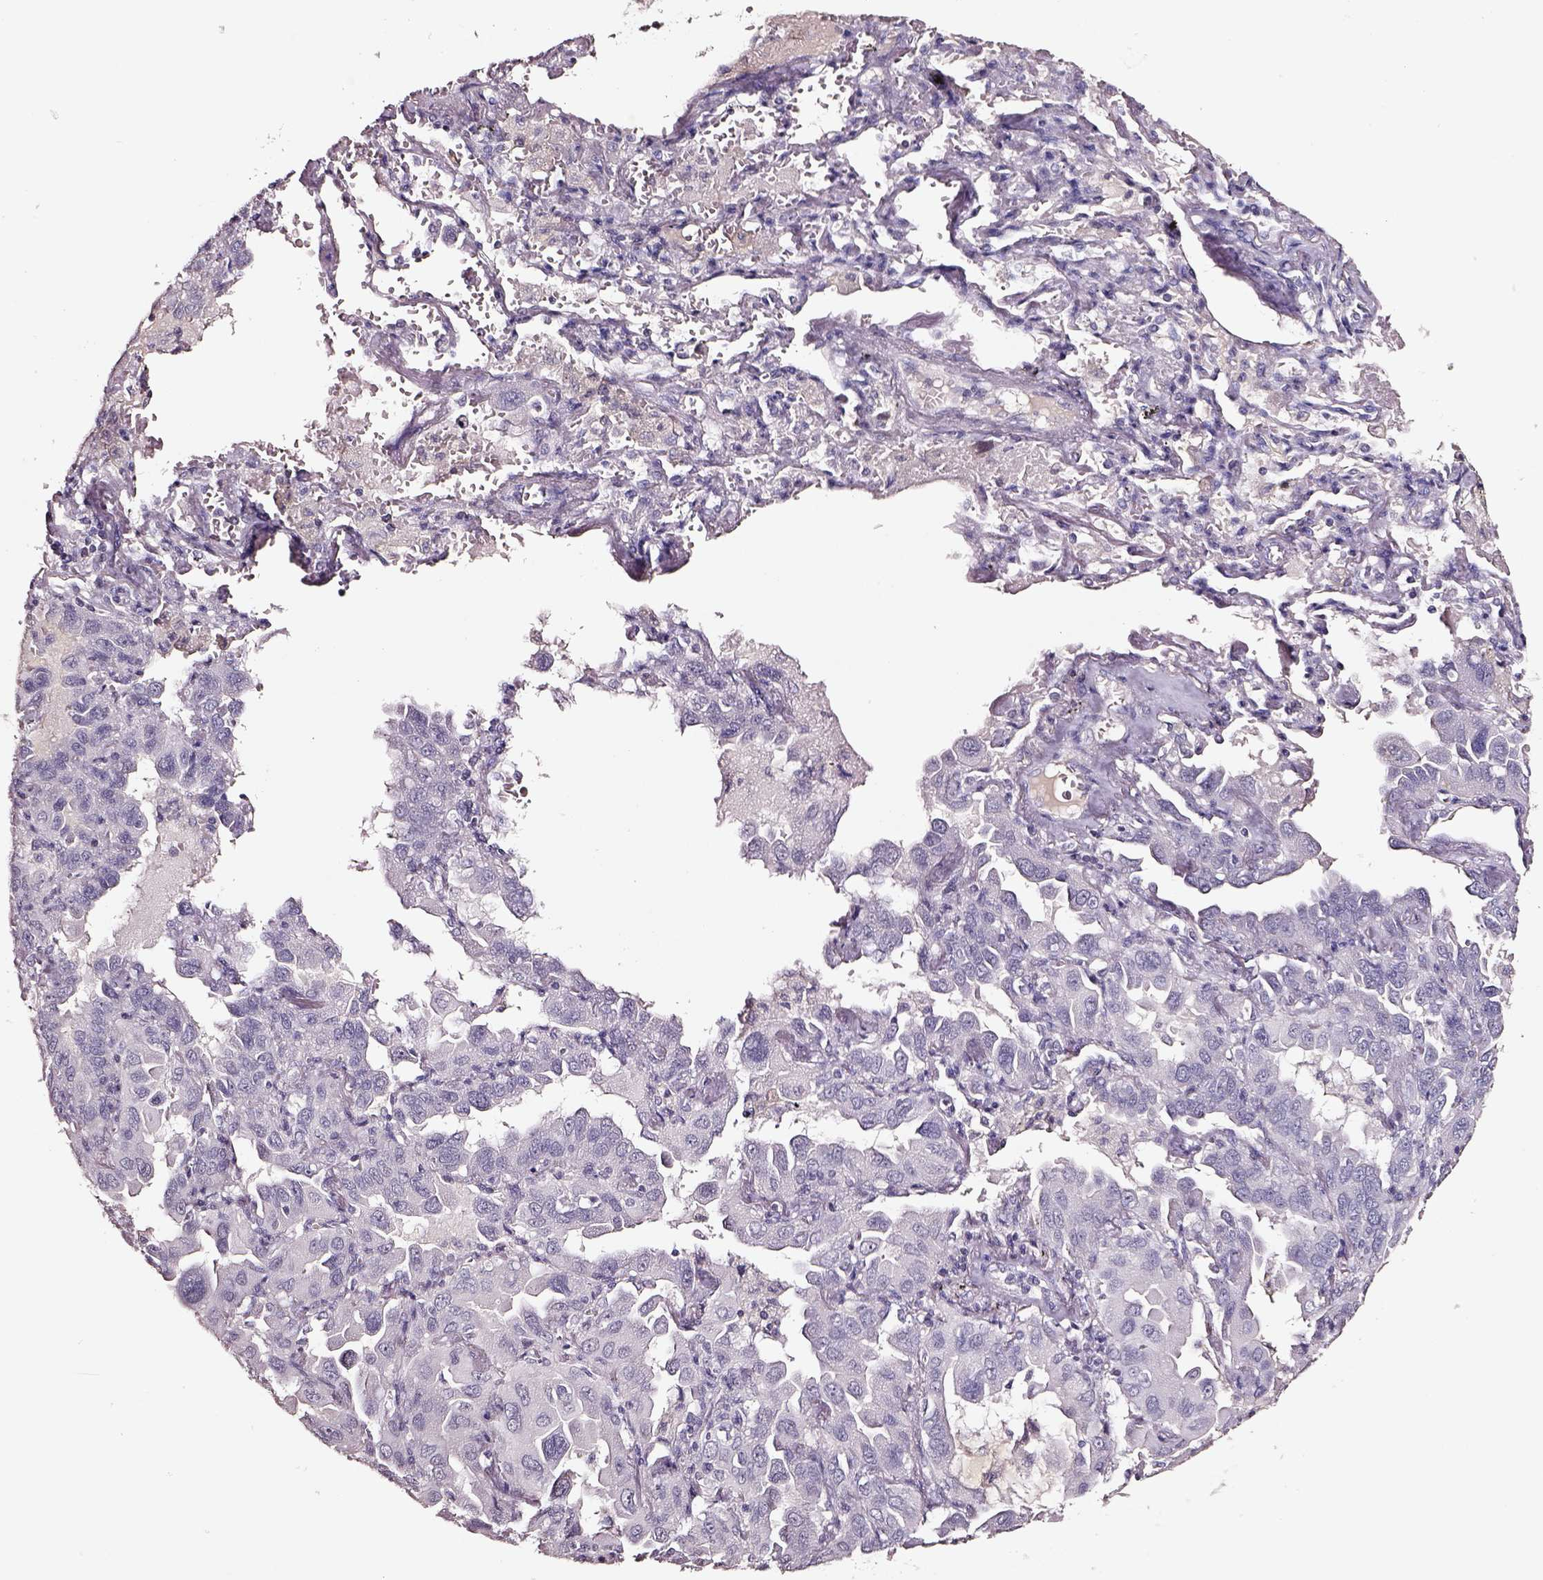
{"staining": {"intensity": "negative", "quantity": "none", "location": "none"}, "tissue": "lung cancer", "cell_type": "Tumor cells", "image_type": "cancer", "snomed": [{"axis": "morphology", "description": "Adenocarcinoma, NOS"}, {"axis": "topography", "description": "Lung"}], "caption": "Histopathology image shows no protein staining in tumor cells of lung cancer (adenocarcinoma) tissue. Nuclei are stained in blue.", "gene": "SMIM17", "patient": {"sex": "male", "age": 64}}